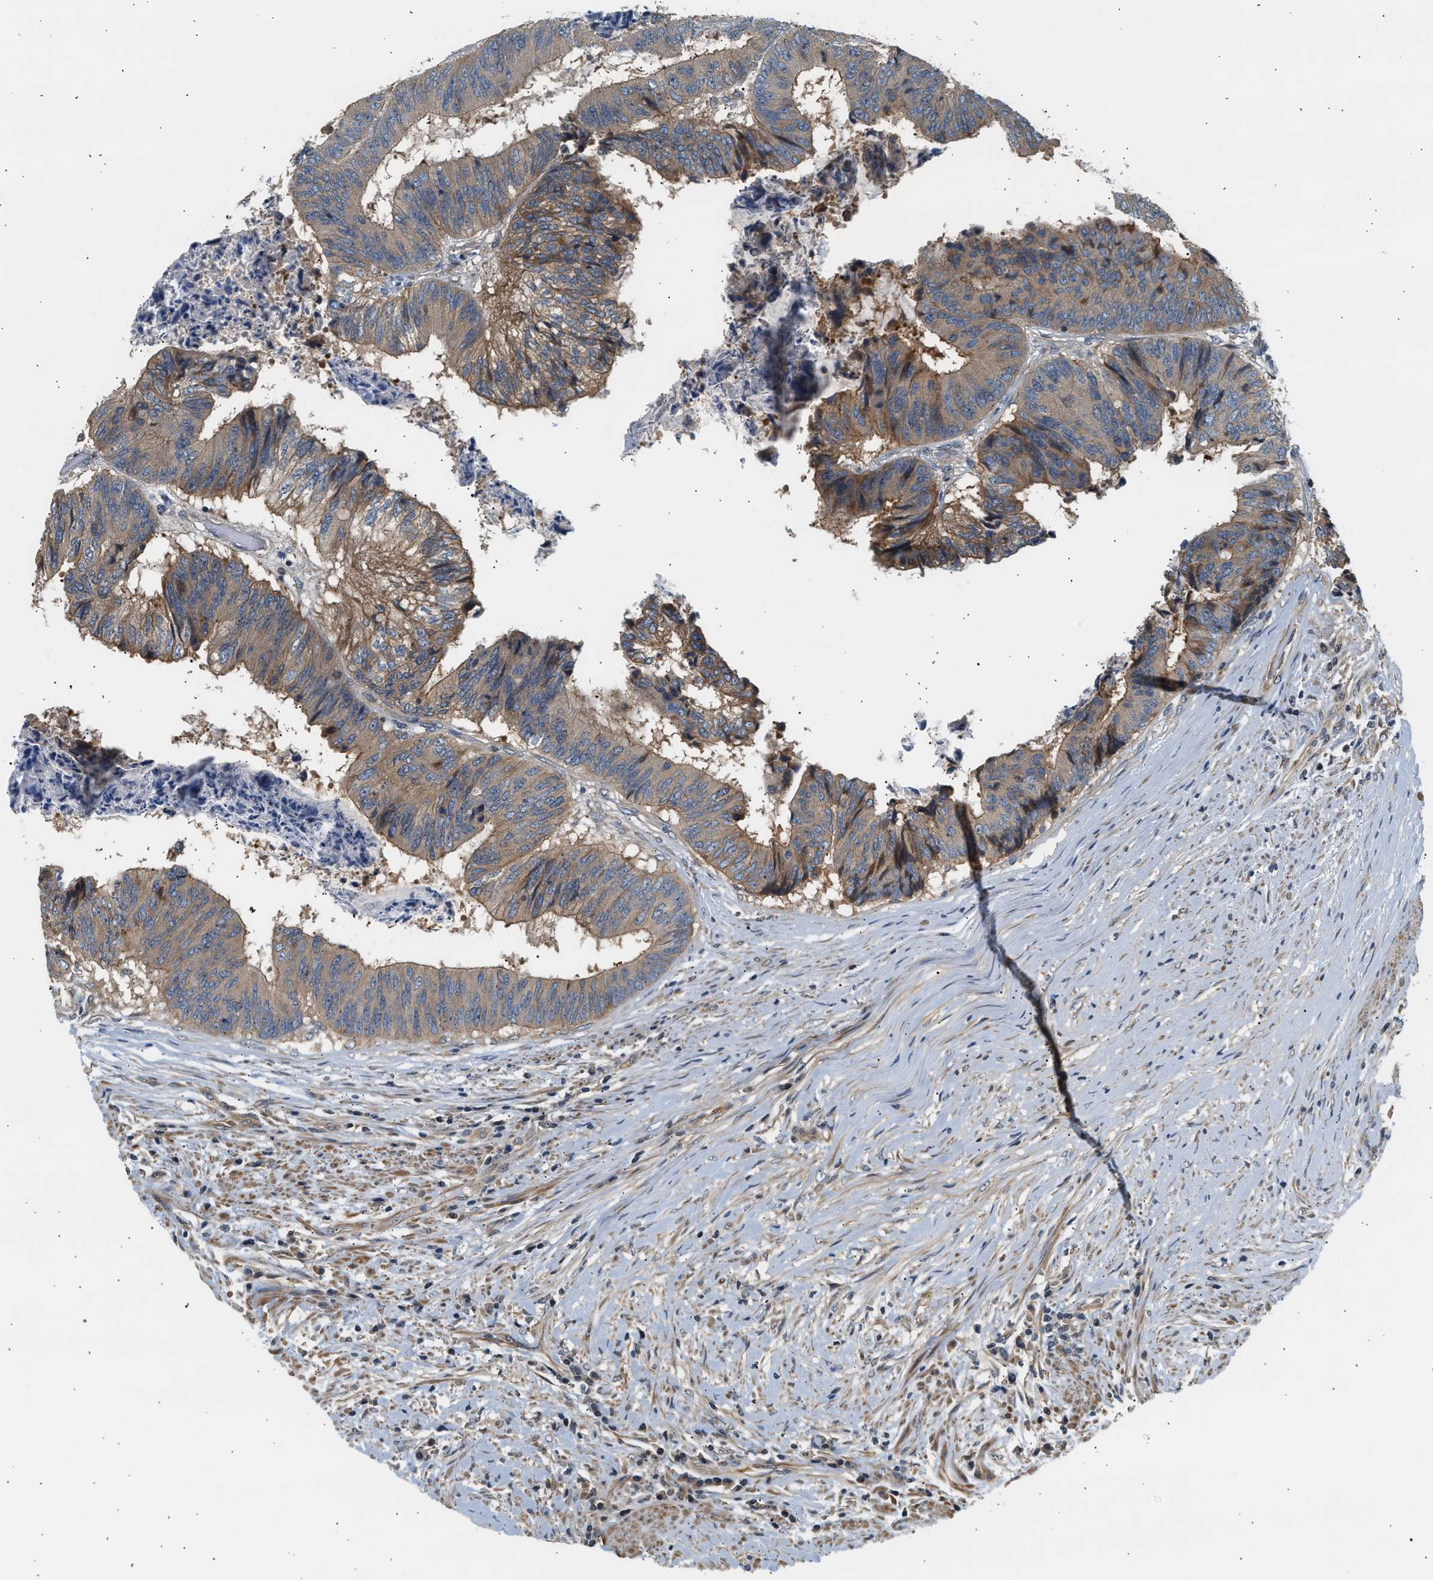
{"staining": {"intensity": "moderate", "quantity": ">75%", "location": "cytoplasmic/membranous"}, "tissue": "colorectal cancer", "cell_type": "Tumor cells", "image_type": "cancer", "snomed": [{"axis": "morphology", "description": "Adenocarcinoma, NOS"}, {"axis": "topography", "description": "Rectum"}], "caption": "Colorectal cancer was stained to show a protein in brown. There is medium levels of moderate cytoplasmic/membranous expression in approximately >75% of tumor cells. The staining was performed using DAB to visualize the protein expression in brown, while the nuclei were stained in blue with hematoxylin (Magnification: 20x).", "gene": "WDR31", "patient": {"sex": "male", "age": 72}}